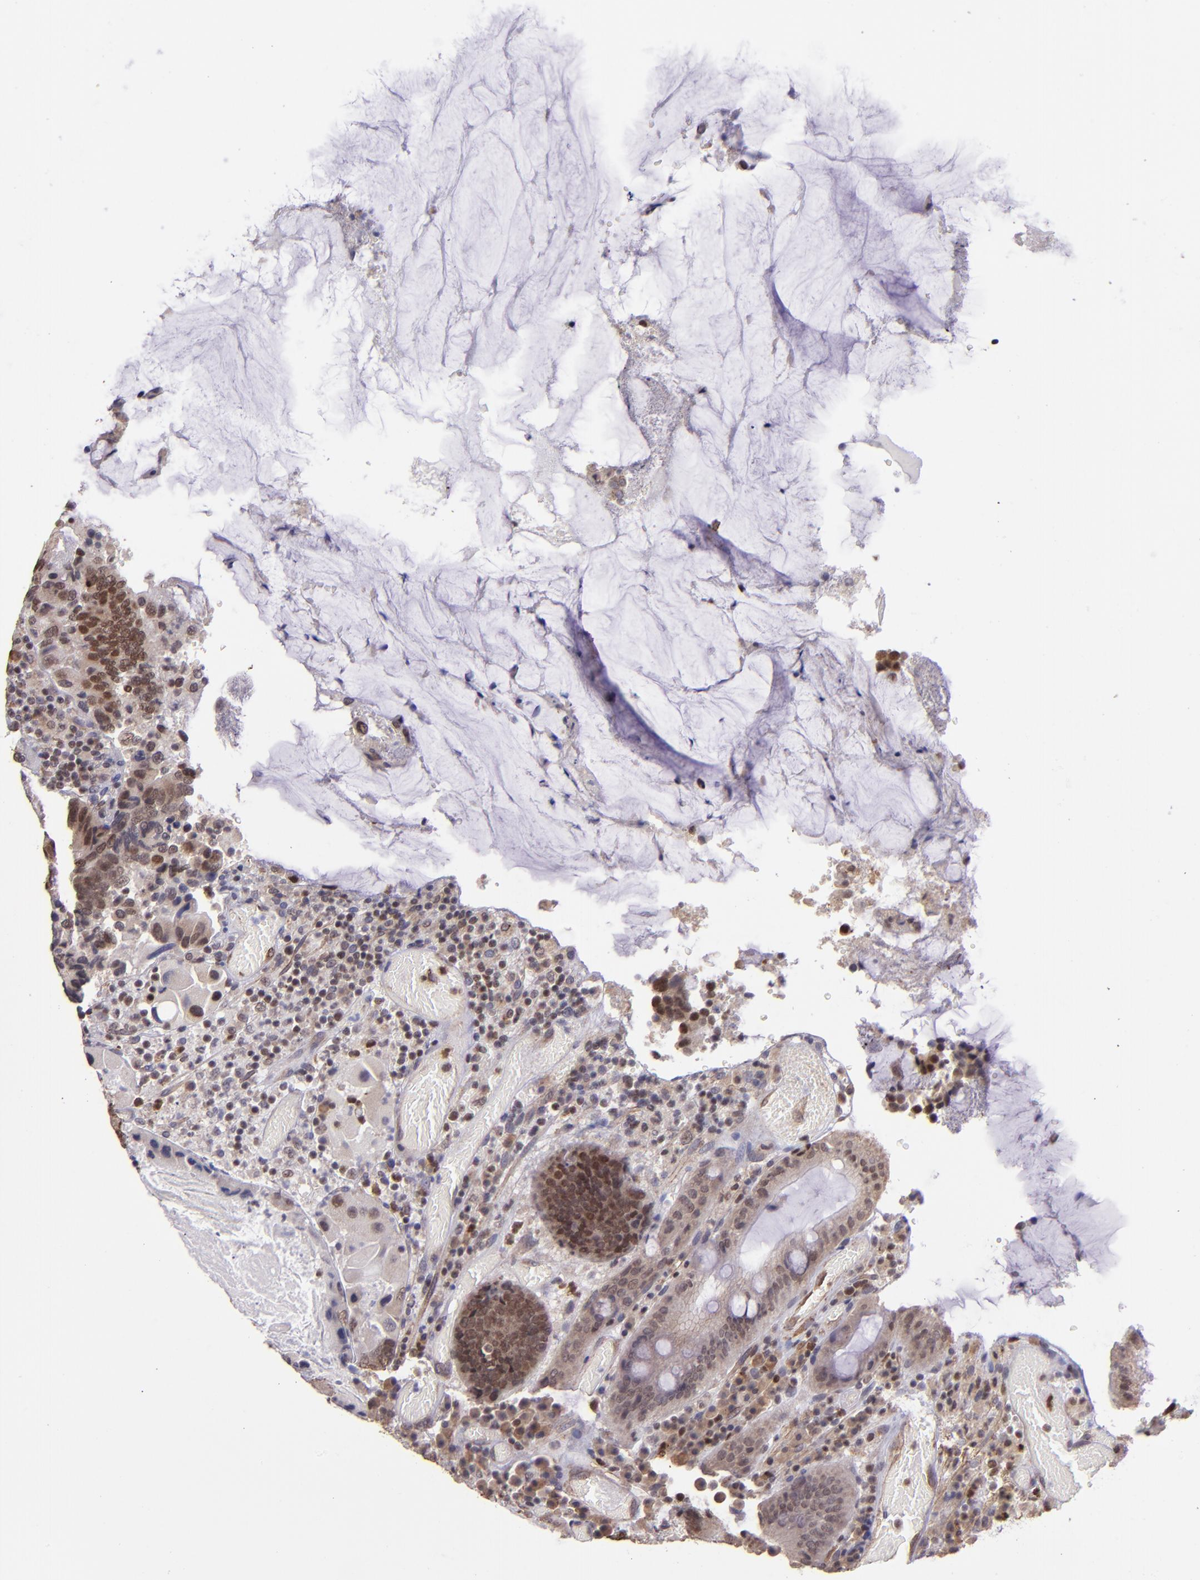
{"staining": {"intensity": "moderate", "quantity": ">75%", "location": "nuclear"}, "tissue": "colorectal cancer", "cell_type": "Tumor cells", "image_type": "cancer", "snomed": [{"axis": "morphology", "description": "Normal tissue, NOS"}, {"axis": "morphology", "description": "Adenocarcinoma, NOS"}, {"axis": "topography", "description": "Colon"}], "caption": "Colorectal cancer tissue demonstrates moderate nuclear staining in approximately >75% of tumor cells", "gene": "ELF1", "patient": {"sex": "female", "age": 78}}